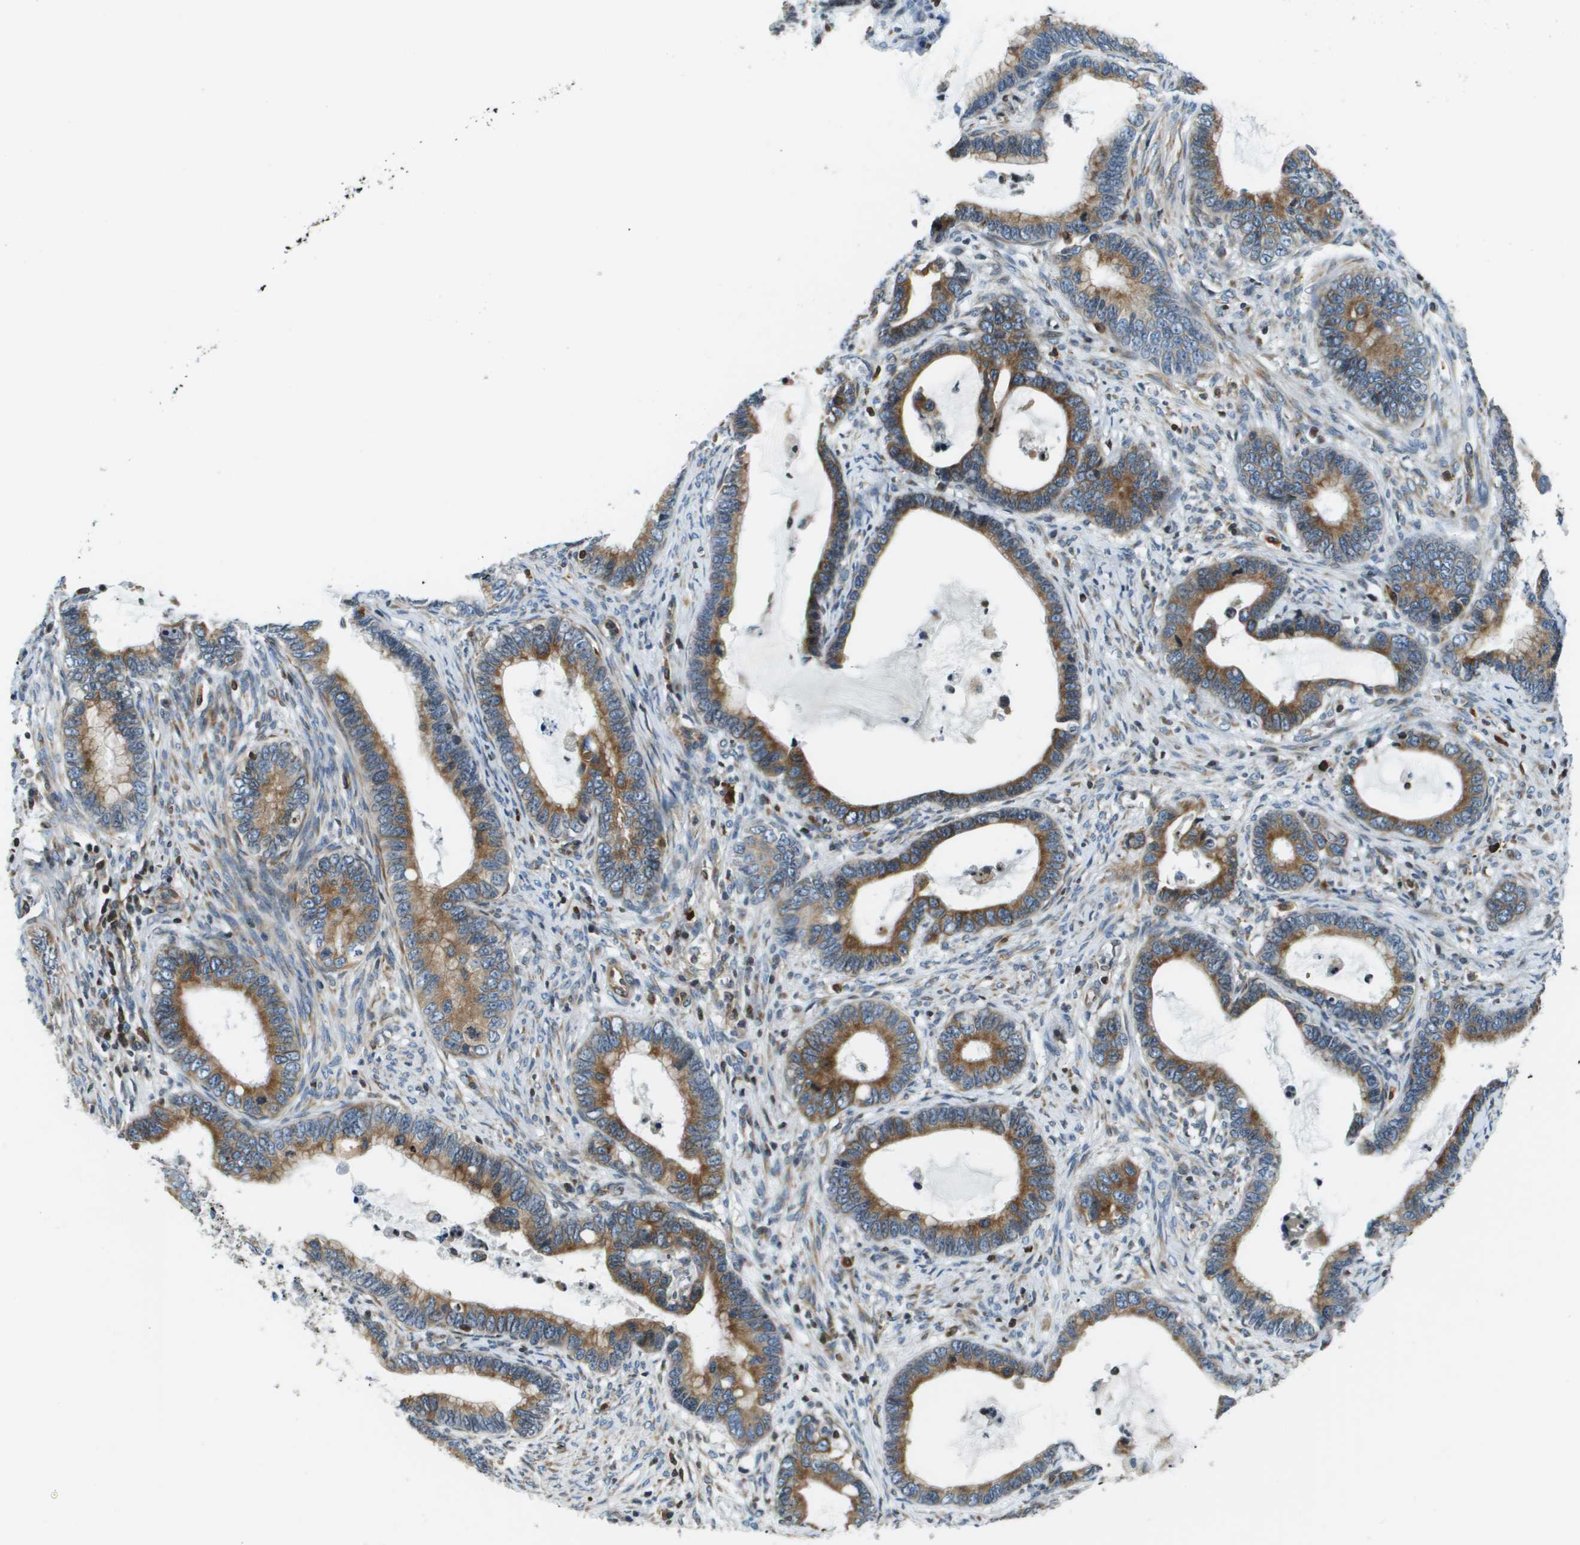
{"staining": {"intensity": "moderate", "quantity": ">75%", "location": "cytoplasmic/membranous"}, "tissue": "cervical cancer", "cell_type": "Tumor cells", "image_type": "cancer", "snomed": [{"axis": "morphology", "description": "Adenocarcinoma, NOS"}, {"axis": "topography", "description": "Cervix"}], "caption": "IHC of adenocarcinoma (cervical) demonstrates medium levels of moderate cytoplasmic/membranous positivity in approximately >75% of tumor cells.", "gene": "ESYT1", "patient": {"sex": "female", "age": 44}}